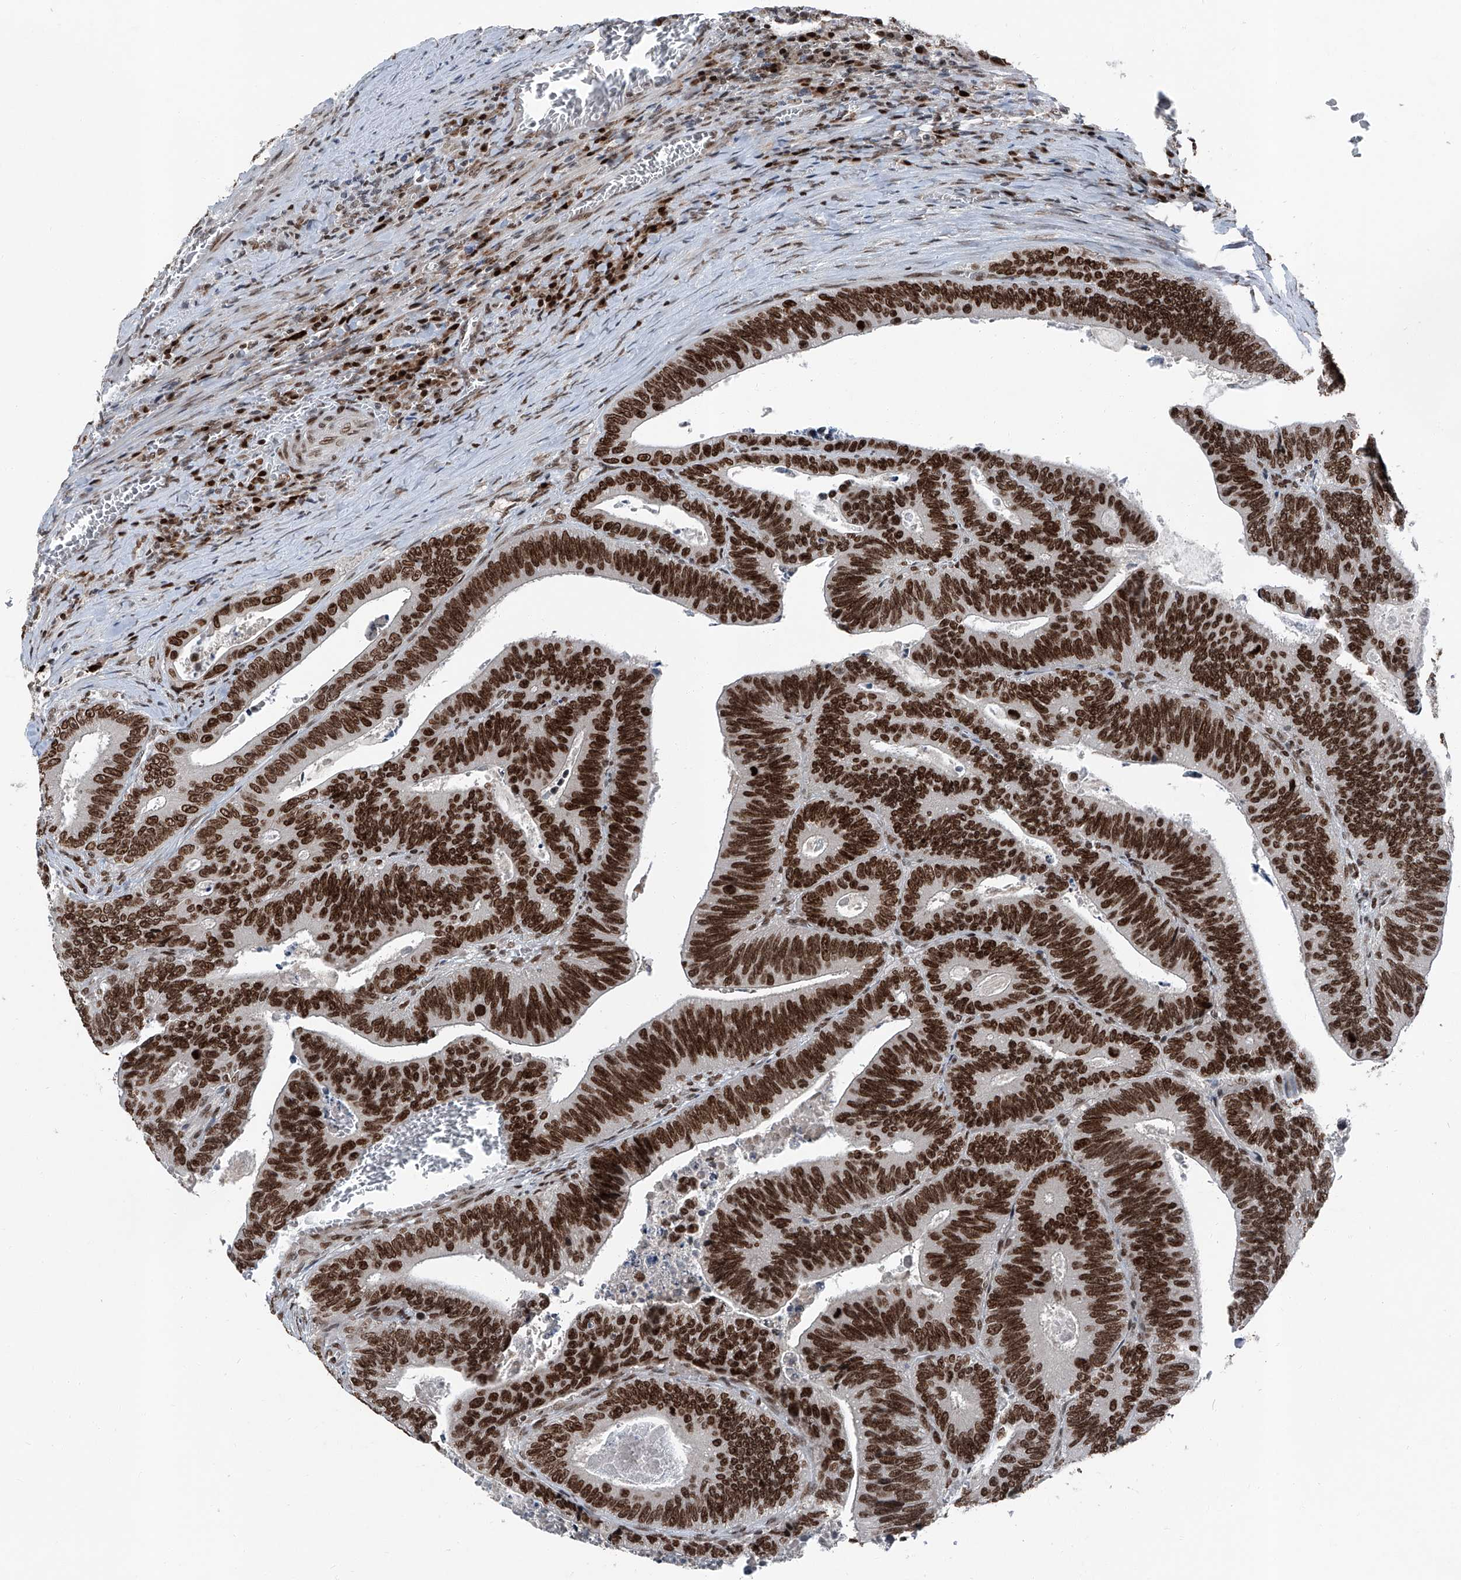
{"staining": {"intensity": "strong", "quantity": ">75%", "location": "nuclear"}, "tissue": "colorectal cancer", "cell_type": "Tumor cells", "image_type": "cancer", "snomed": [{"axis": "morphology", "description": "Inflammation, NOS"}, {"axis": "morphology", "description": "Adenocarcinoma, NOS"}, {"axis": "topography", "description": "Colon"}], "caption": "About >75% of tumor cells in colorectal cancer reveal strong nuclear protein staining as visualized by brown immunohistochemical staining.", "gene": "BMI1", "patient": {"sex": "male", "age": 72}}